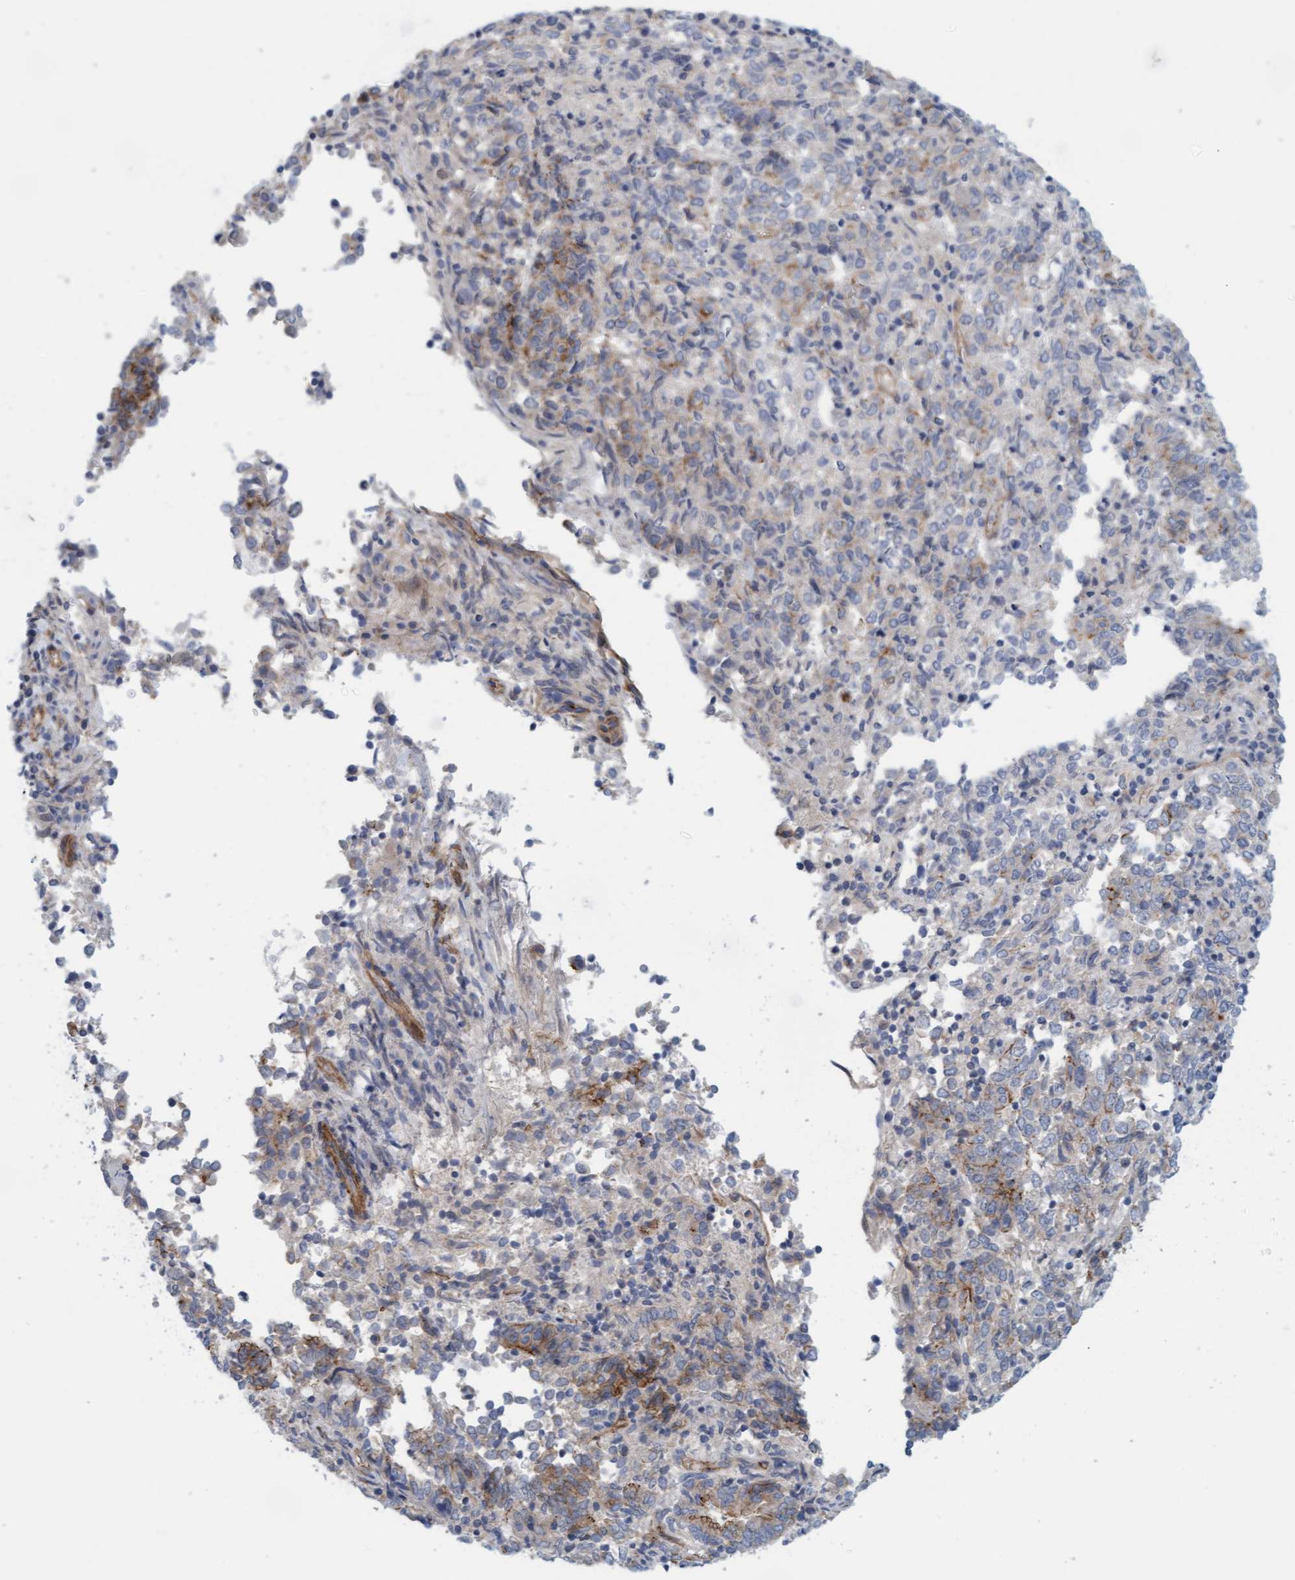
{"staining": {"intensity": "negative", "quantity": "none", "location": "none"}, "tissue": "endometrial cancer", "cell_type": "Tumor cells", "image_type": "cancer", "snomed": [{"axis": "morphology", "description": "Adenocarcinoma, NOS"}, {"axis": "topography", "description": "Endometrium"}], "caption": "There is no significant expression in tumor cells of adenocarcinoma (endometrial).", "gene": "KRBA2", "patient": {"sex": "female", "age": 80}}